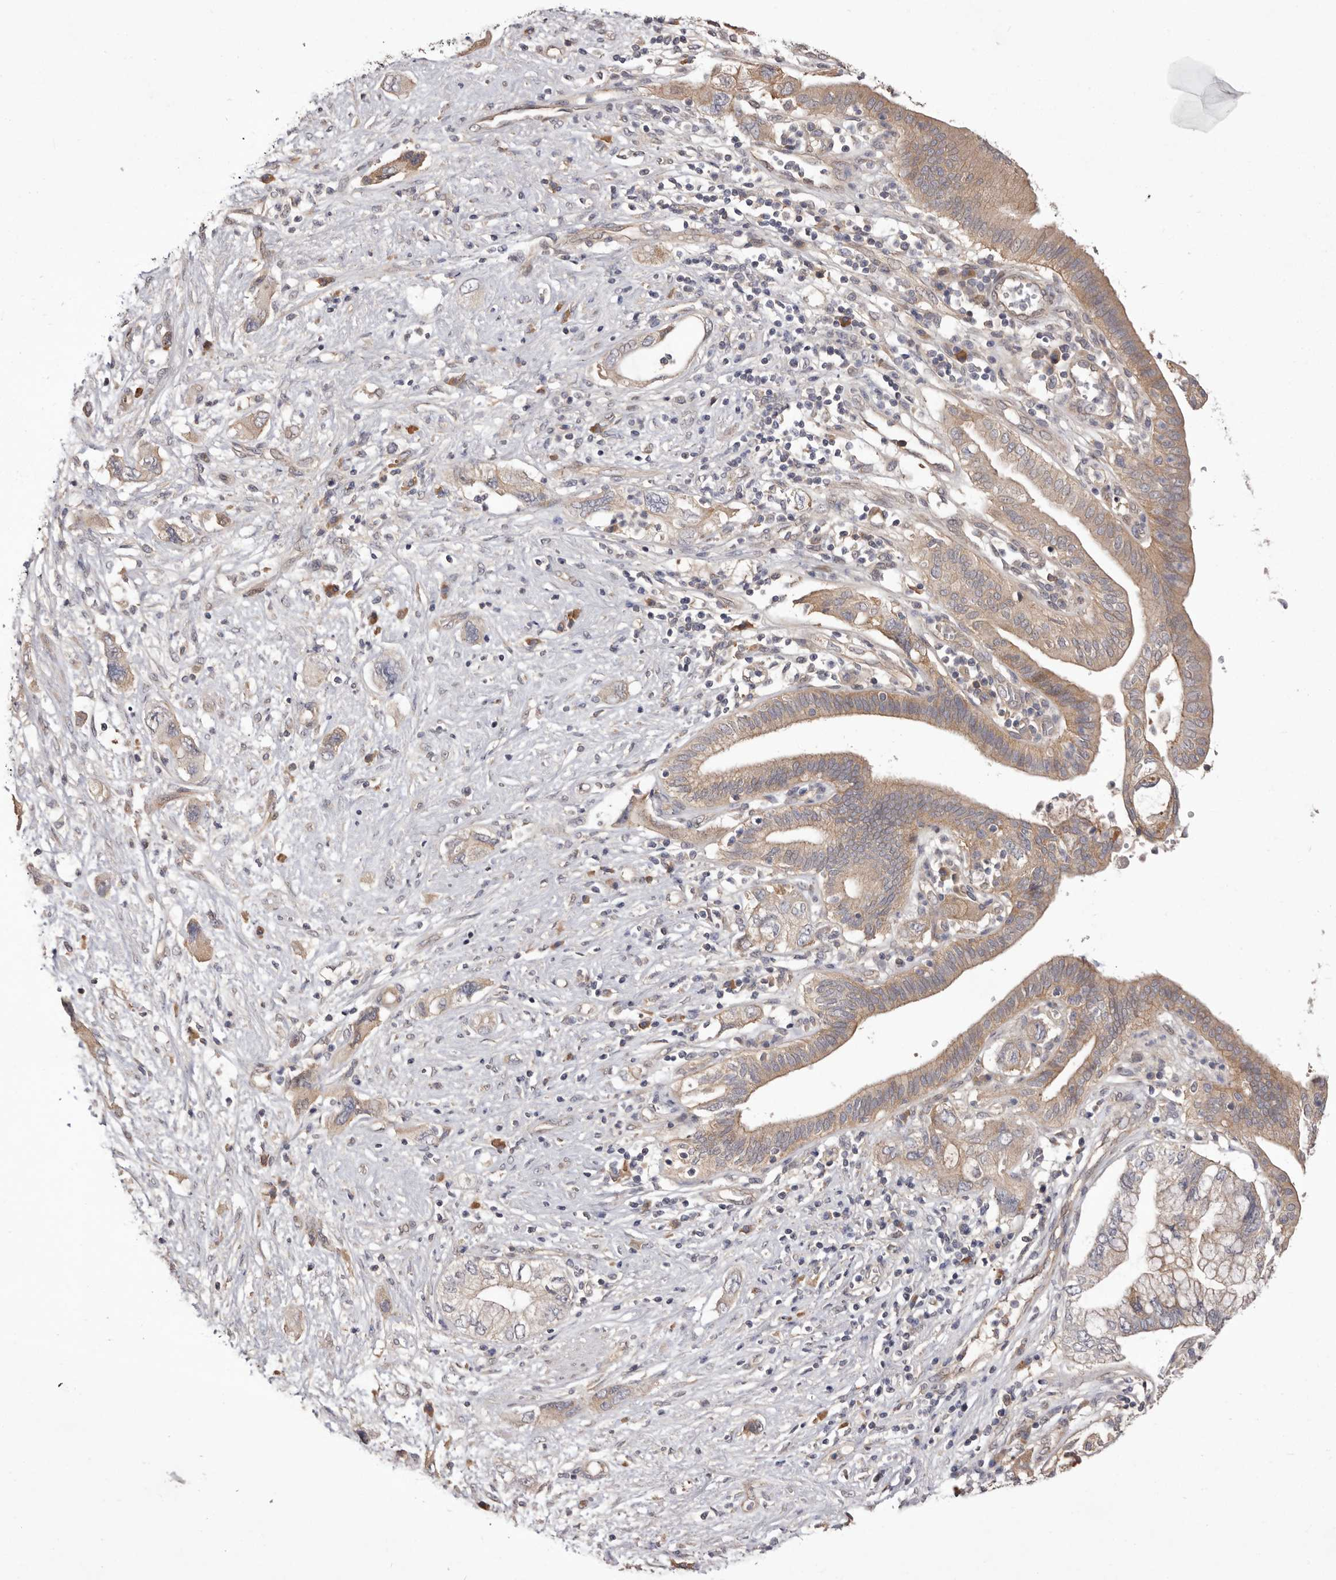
{"staining": {"intensity": "moderate", "quantity": ">75%", "location": "cytoplasmic/membranous"}, "tissue": "pancreatic cancer", "cell_type": "Tumor cells", "image_type": "cancer", "snomed": [{"axis": "morphology", "description": "Adenocarcinoma, NOS"}, {"axis": "topography", "description": "Pancreas"}], "caption": "DAB immunohistochemical staining of adenocarcinoma (pancreatic) reveals moderate cytoplasmic/membranous protein expression in approximately >75% of tumor cells.", "gene": "DOP1A", "patient": {"sex": "female", "age": 73}}